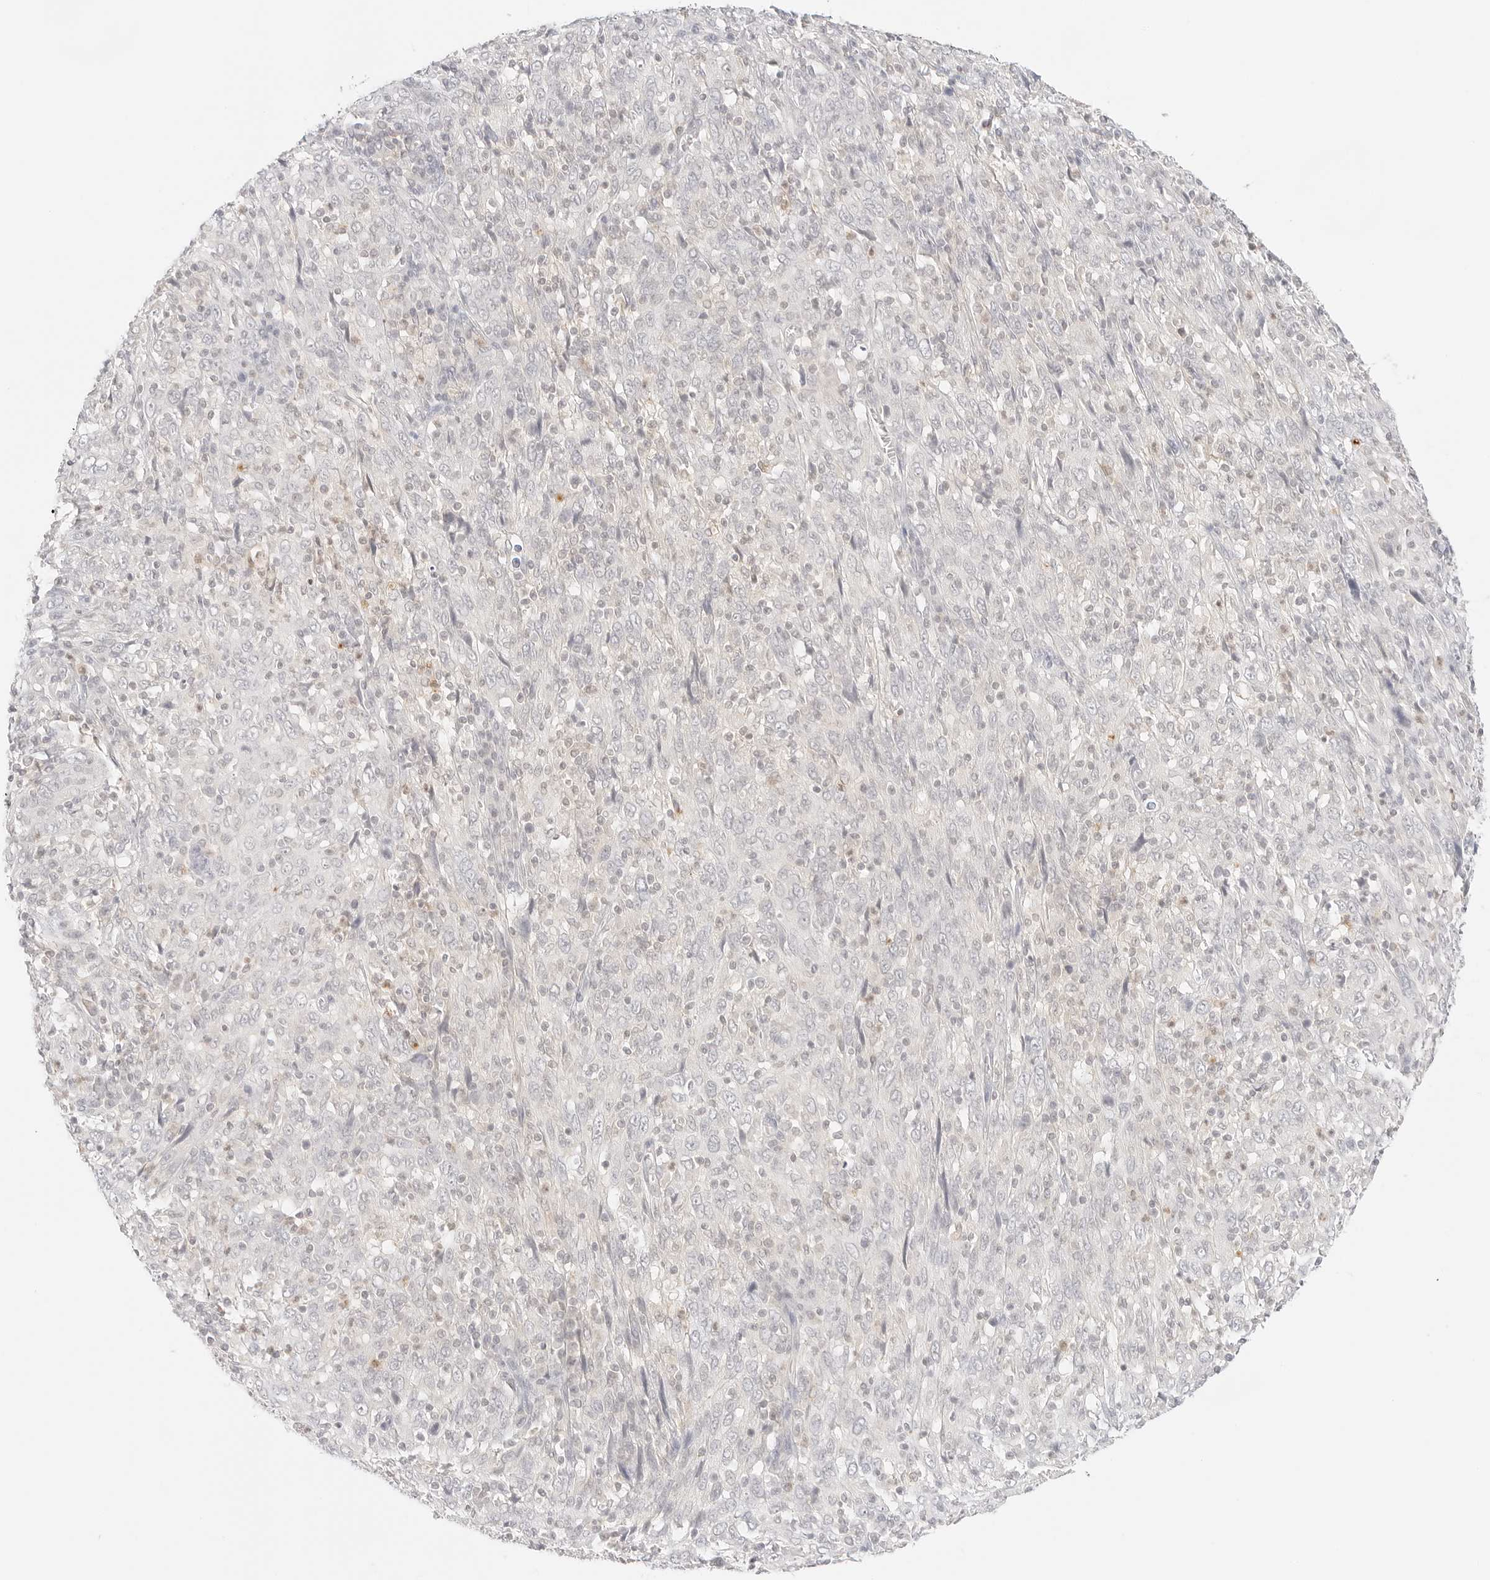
{"staining": {"intensity": "negative", "quantity": "none", "location": "none"}, "tissue": "cervical cancer", "cell_type": "Tumor cells", "image_type": "cancer", "snomed": [{"axis": "morphology", "description": "Squamous cell carcinoma, NOS"}, {"axis": "topography", "description": "Cervix"}], "caption": "This image is of cervical cancer (squamous cell carcinoma) stained with immunohistochemistry to label a protein in brown with the nuclei are counter-stained blue. There is no staining in tumor cells. (DAB IHC, high magnification).", "gene": "GNAS", "patient": {"sex": "female", "age": 46}}